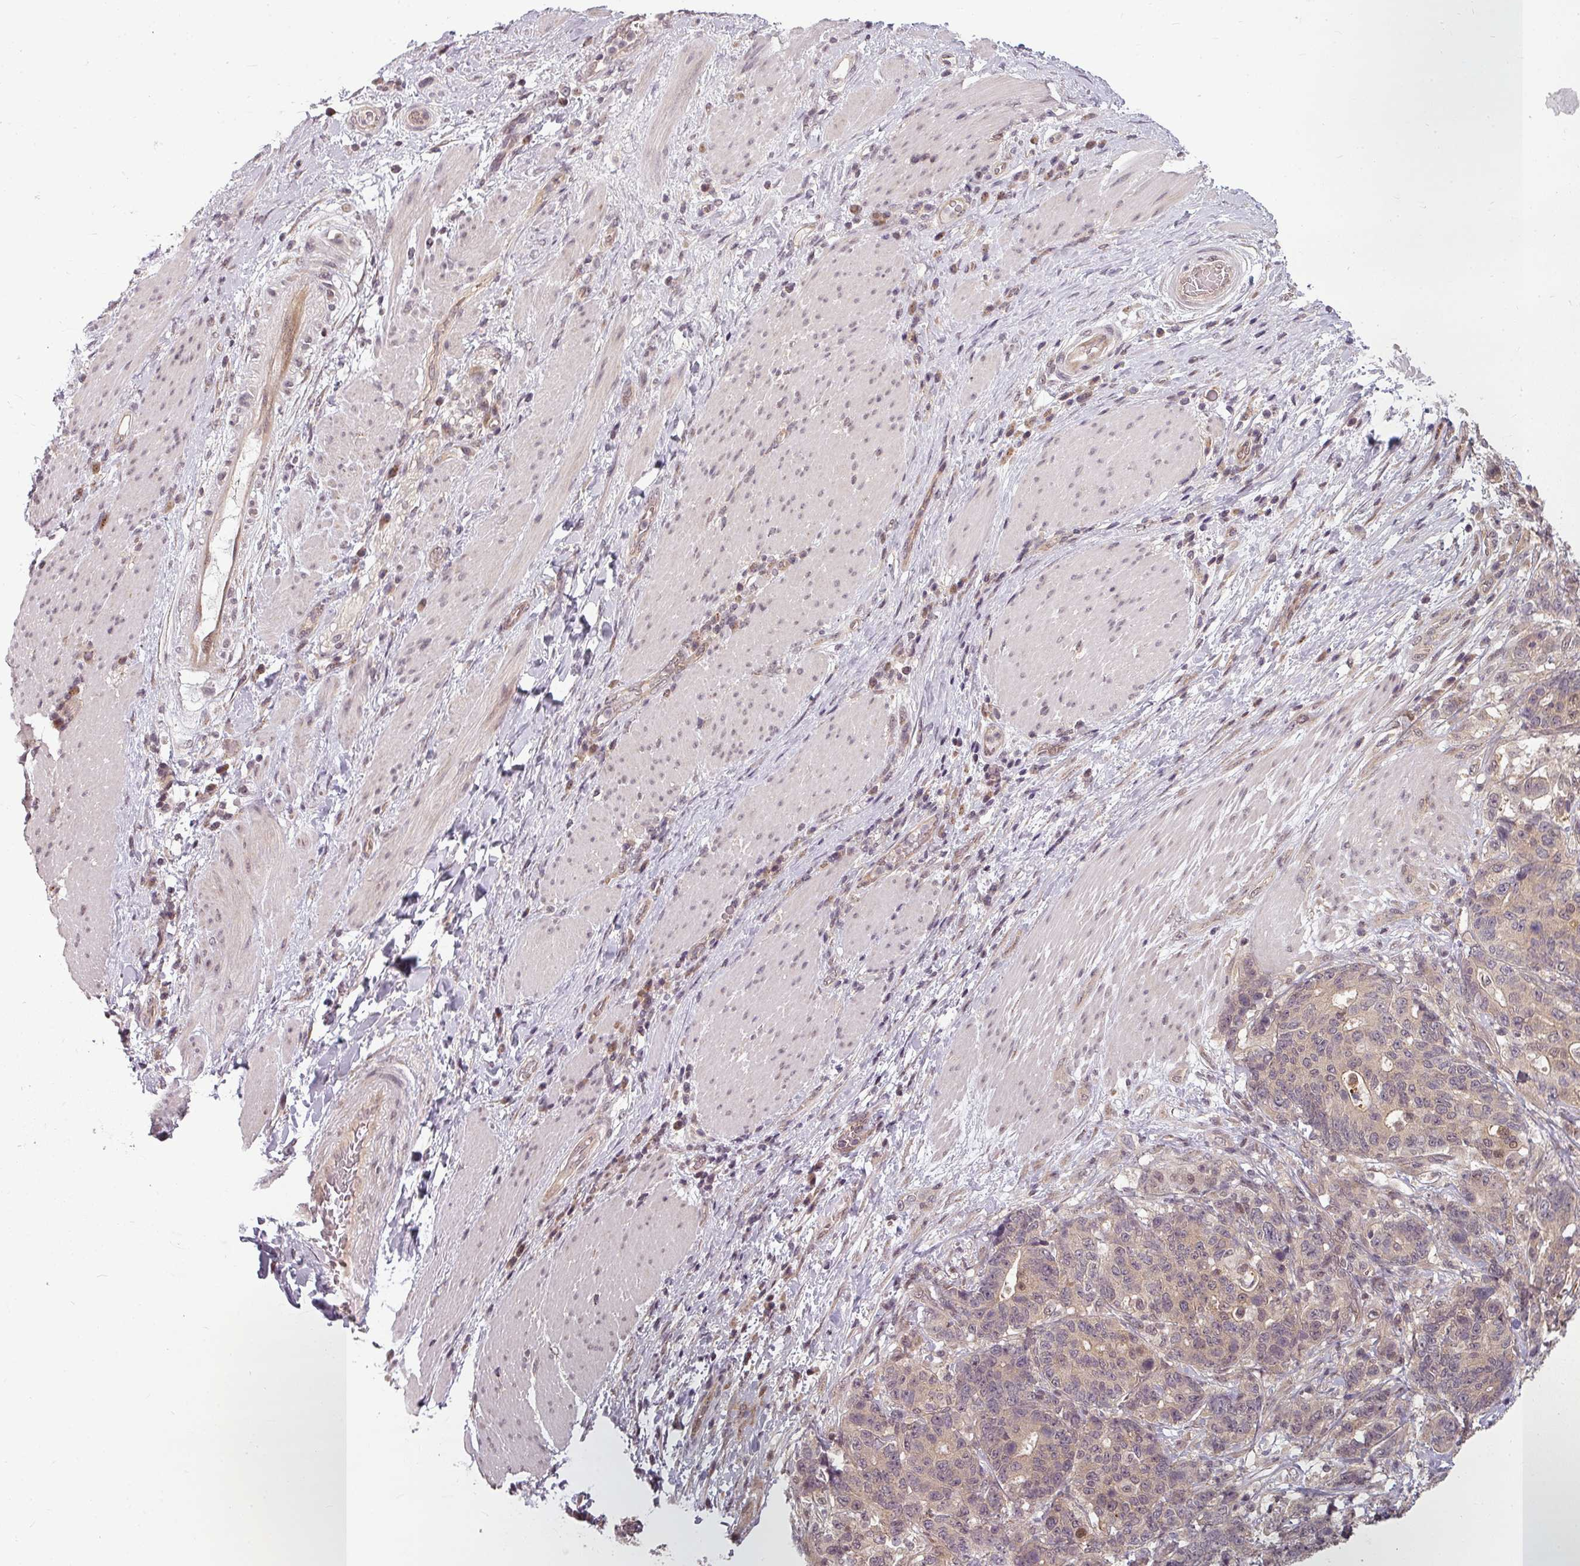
{"staining": {"intensity": "weak", "quantity": ">75%", "location": "cytoplasmic/membranous"}, "tissue": "stomach cancer", "cell_type": "Tumor cells", "image_type": "cancer", "snomed": [{"axis": "morphology", "description": "Normal tissue, NOS"}, {"axis": "morphology", "description": "Adenocarcinoma, NOS"}, {"axis": "topography", "description": "Stomach"}], "caption": "About >75% of tumor cells in human adenocarcinoma (stomach) show weak cytoplasmic/membranous protein staining as visualized by brown immunohistochemical staining.", "gene": "CLIC1", "patient": {"sex": "female", "age": 64}}